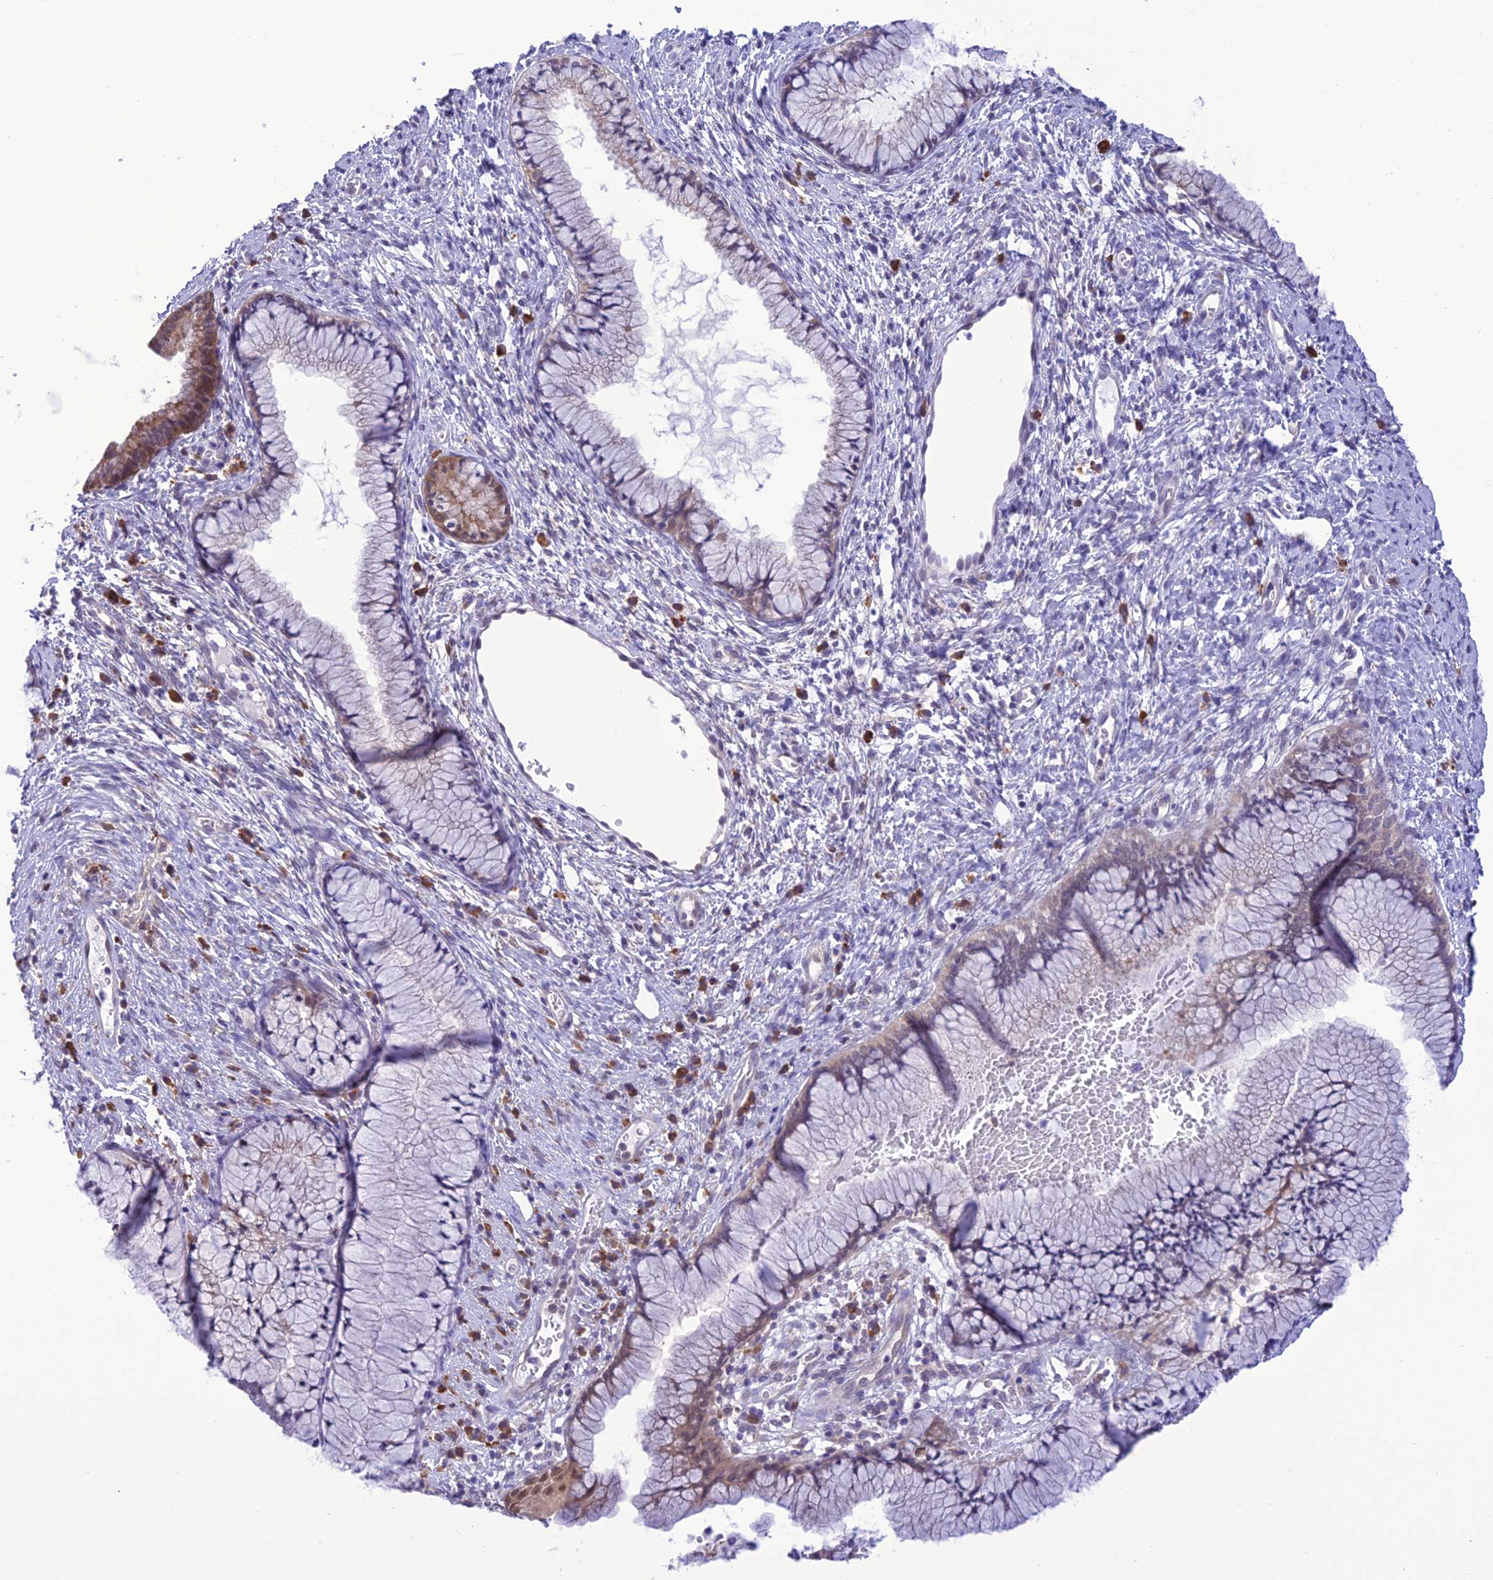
{"staining": {"intensity": "moderate", "quantity": "<25%", "location": "cytoplasmic/membranous"}, "tissue": "cervix", "cell_type": "Glandular cells", "image_type": "normal", "snomed": [{"axis": "morphology", "description": "Normal tissue, NOS"}, {"axis": "topography", "description": "Cervix"}], "caption": "Cervix stained with DAB (3,3'-diaminobenzidine) IHC displays low levels of moderate cytoplasmic/membranous staining in approximately <25% of glandular cells.", "gene": "RNF126", "patient": {"sex": "female", "age": 42}}